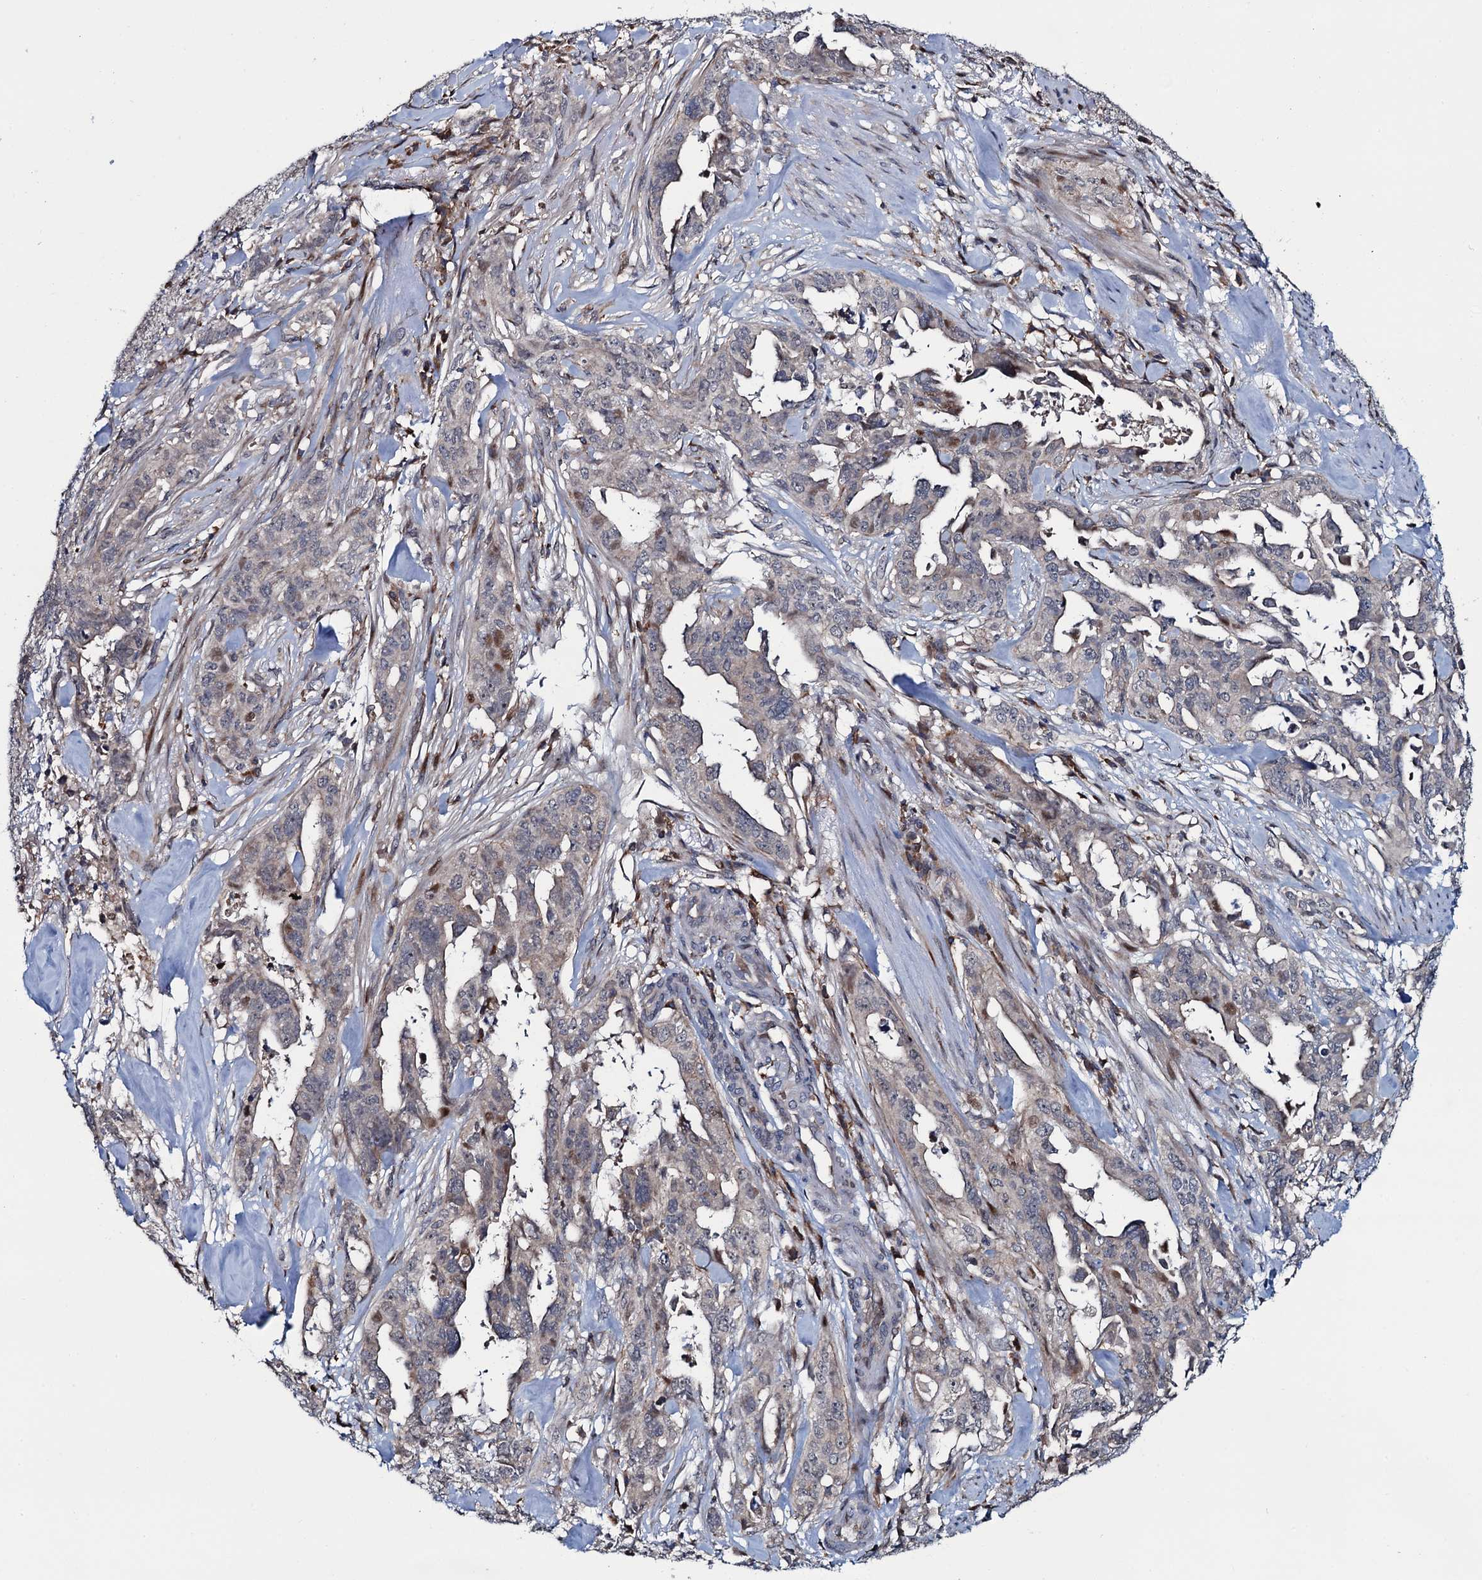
{"staining": {"intensity": "weak", "quantity": "<25%", "location": "cytoplasmic/membranous"}, "tissue": "endometrial cancer", "cell_type": "Tumor cells", "image_type": "cancer", "snomed": [{"axis": "morphology", "description": "Adenocarcinoma, NOS"}, {"axis": "topography", "description": "Endometrium"}], "caption": "The IHC photomicrograph has no significant expression in tumor cells of endometrial cancer tissue.", "gene": "CCDC102A", "patient": {"sex": "female", "age": 65}}